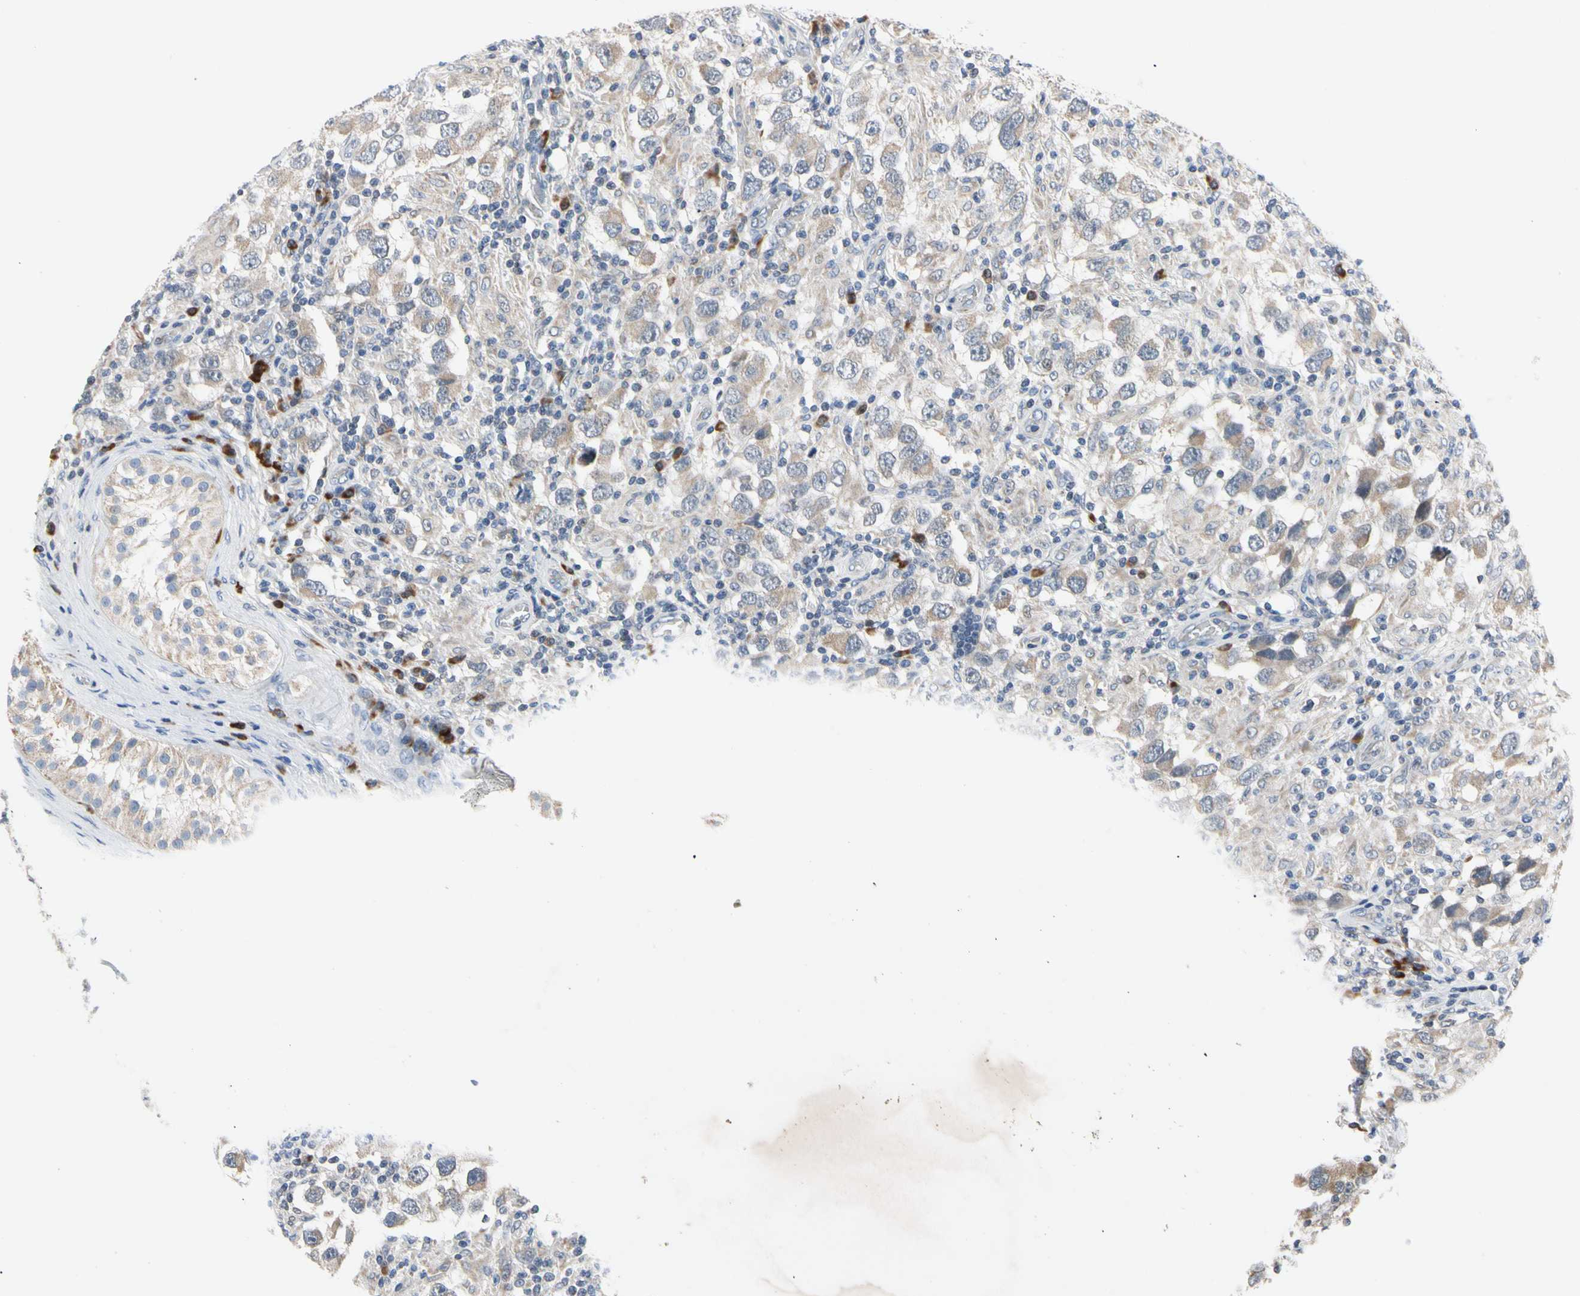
{"staining": {"intensity": "moderate", "quantity": ">75%", "location": "cytoplasmic/membranous"}, "tissue": "testis cancer", "cell_type": "Tumor cells", "image_type": "cancer", "snomed": [{"axis": "morphology", "description": "Carcinoma, Embryonal, NOS"}, {"axis": "topography", "description": "Testis"}], "caption": "An image showing moderate cytoplasmic/membranous positivity in about >75% of tumor cells in embryonal carcinoma (testis), as visualized by brown immunohistochemical staining.", "gene": "MARK1", "patient": {"sex": "male", "age": 21}}